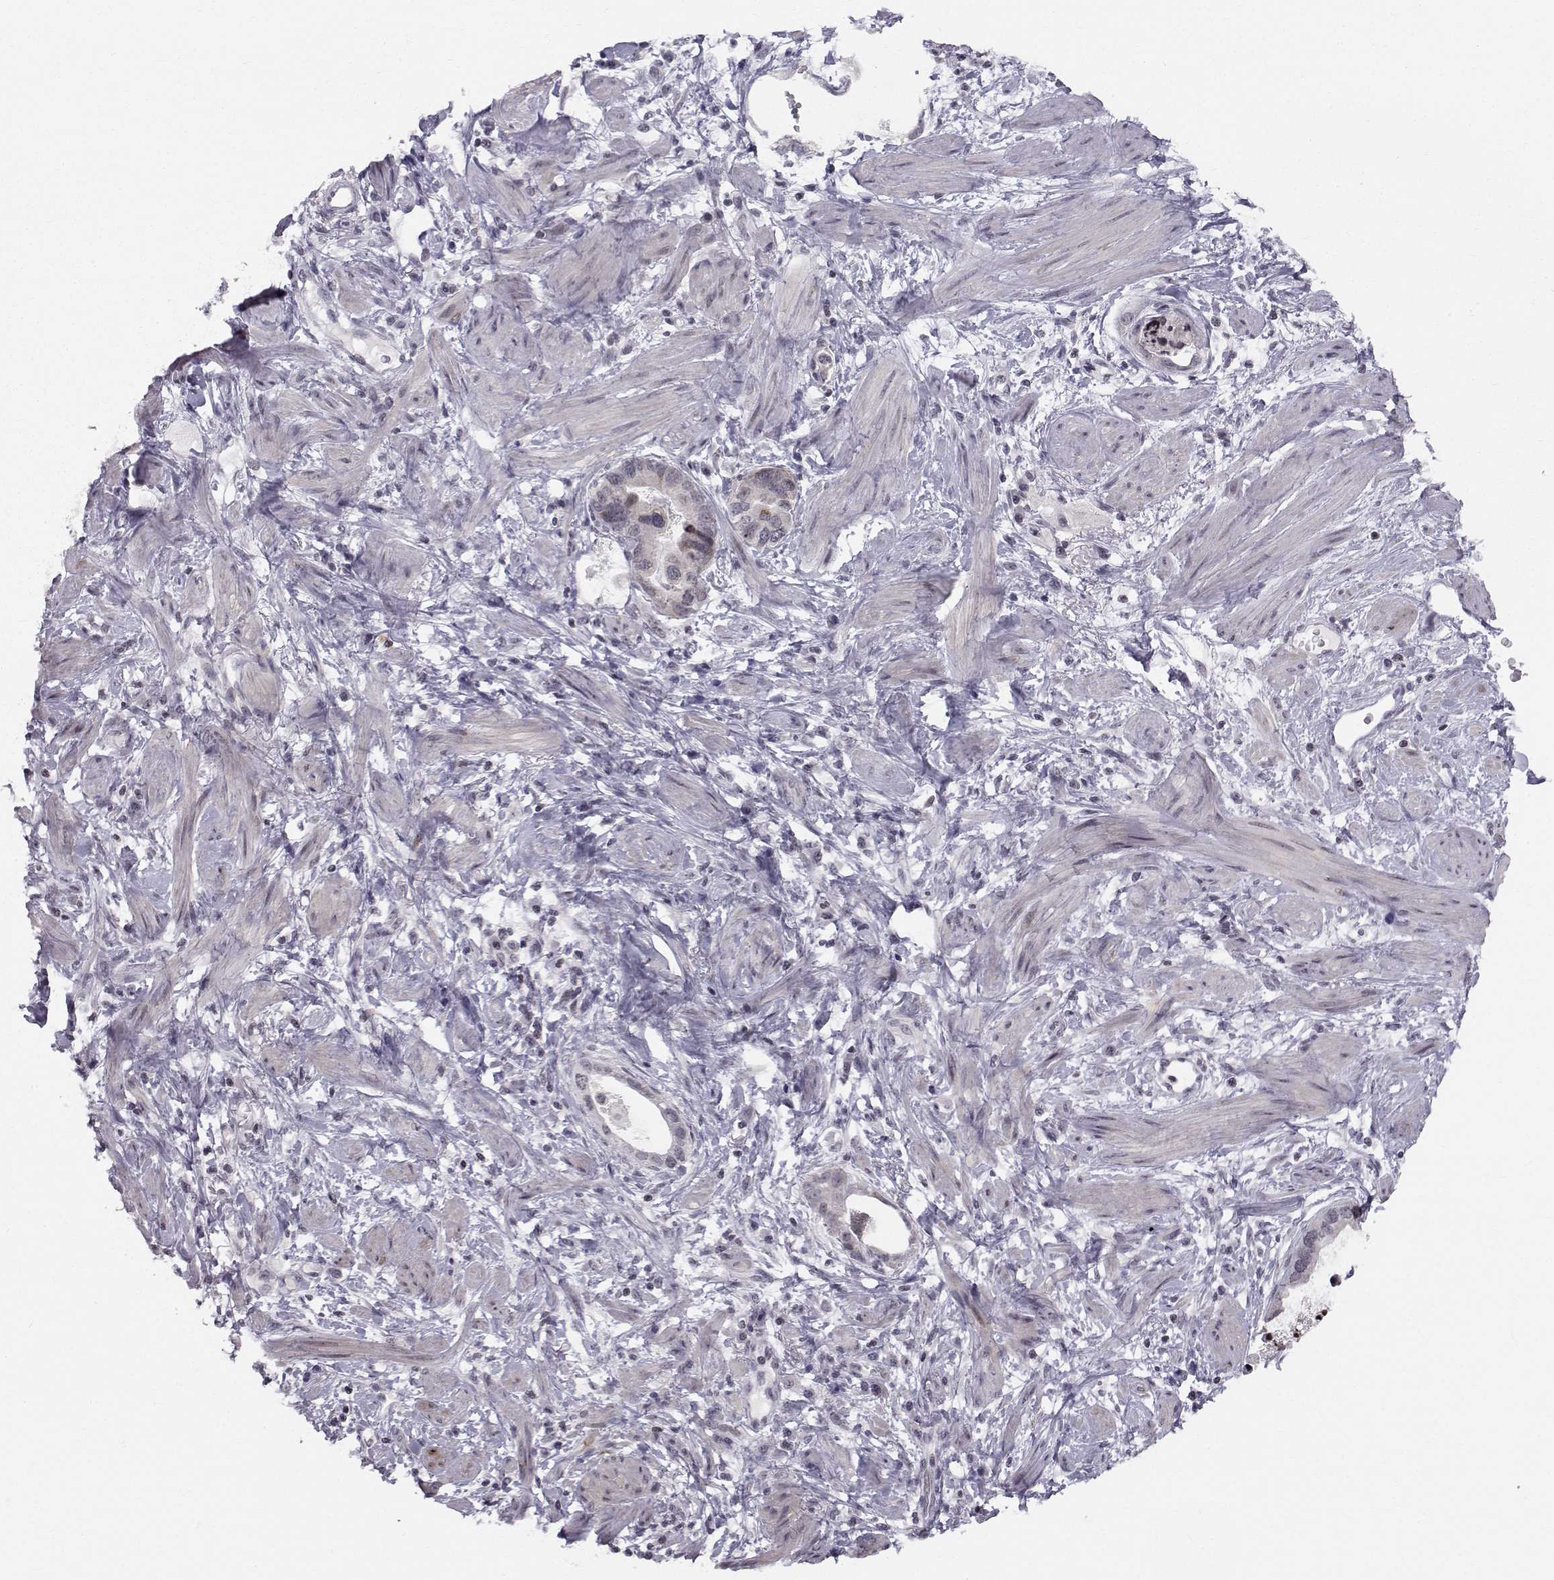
{"staining": {"intensity": "negative", "quantity": "none", "location": "none"}, "tissue": "stomach cancer", "cell_type": "Tumor cells", "image_type": "cancer", "snomed": [{"axis": "morphology", "description": "Adenocarcinoma, NOS"}, {"axis": "topography", "description": "Stomach, lower"}], "caption": "Histopathology image shows no protein positivity in tumor cells of adenocarcinoma (stomach) tissue.", "gene": "MARCHF4", "patient": {"sex": "female", "age": 93}}